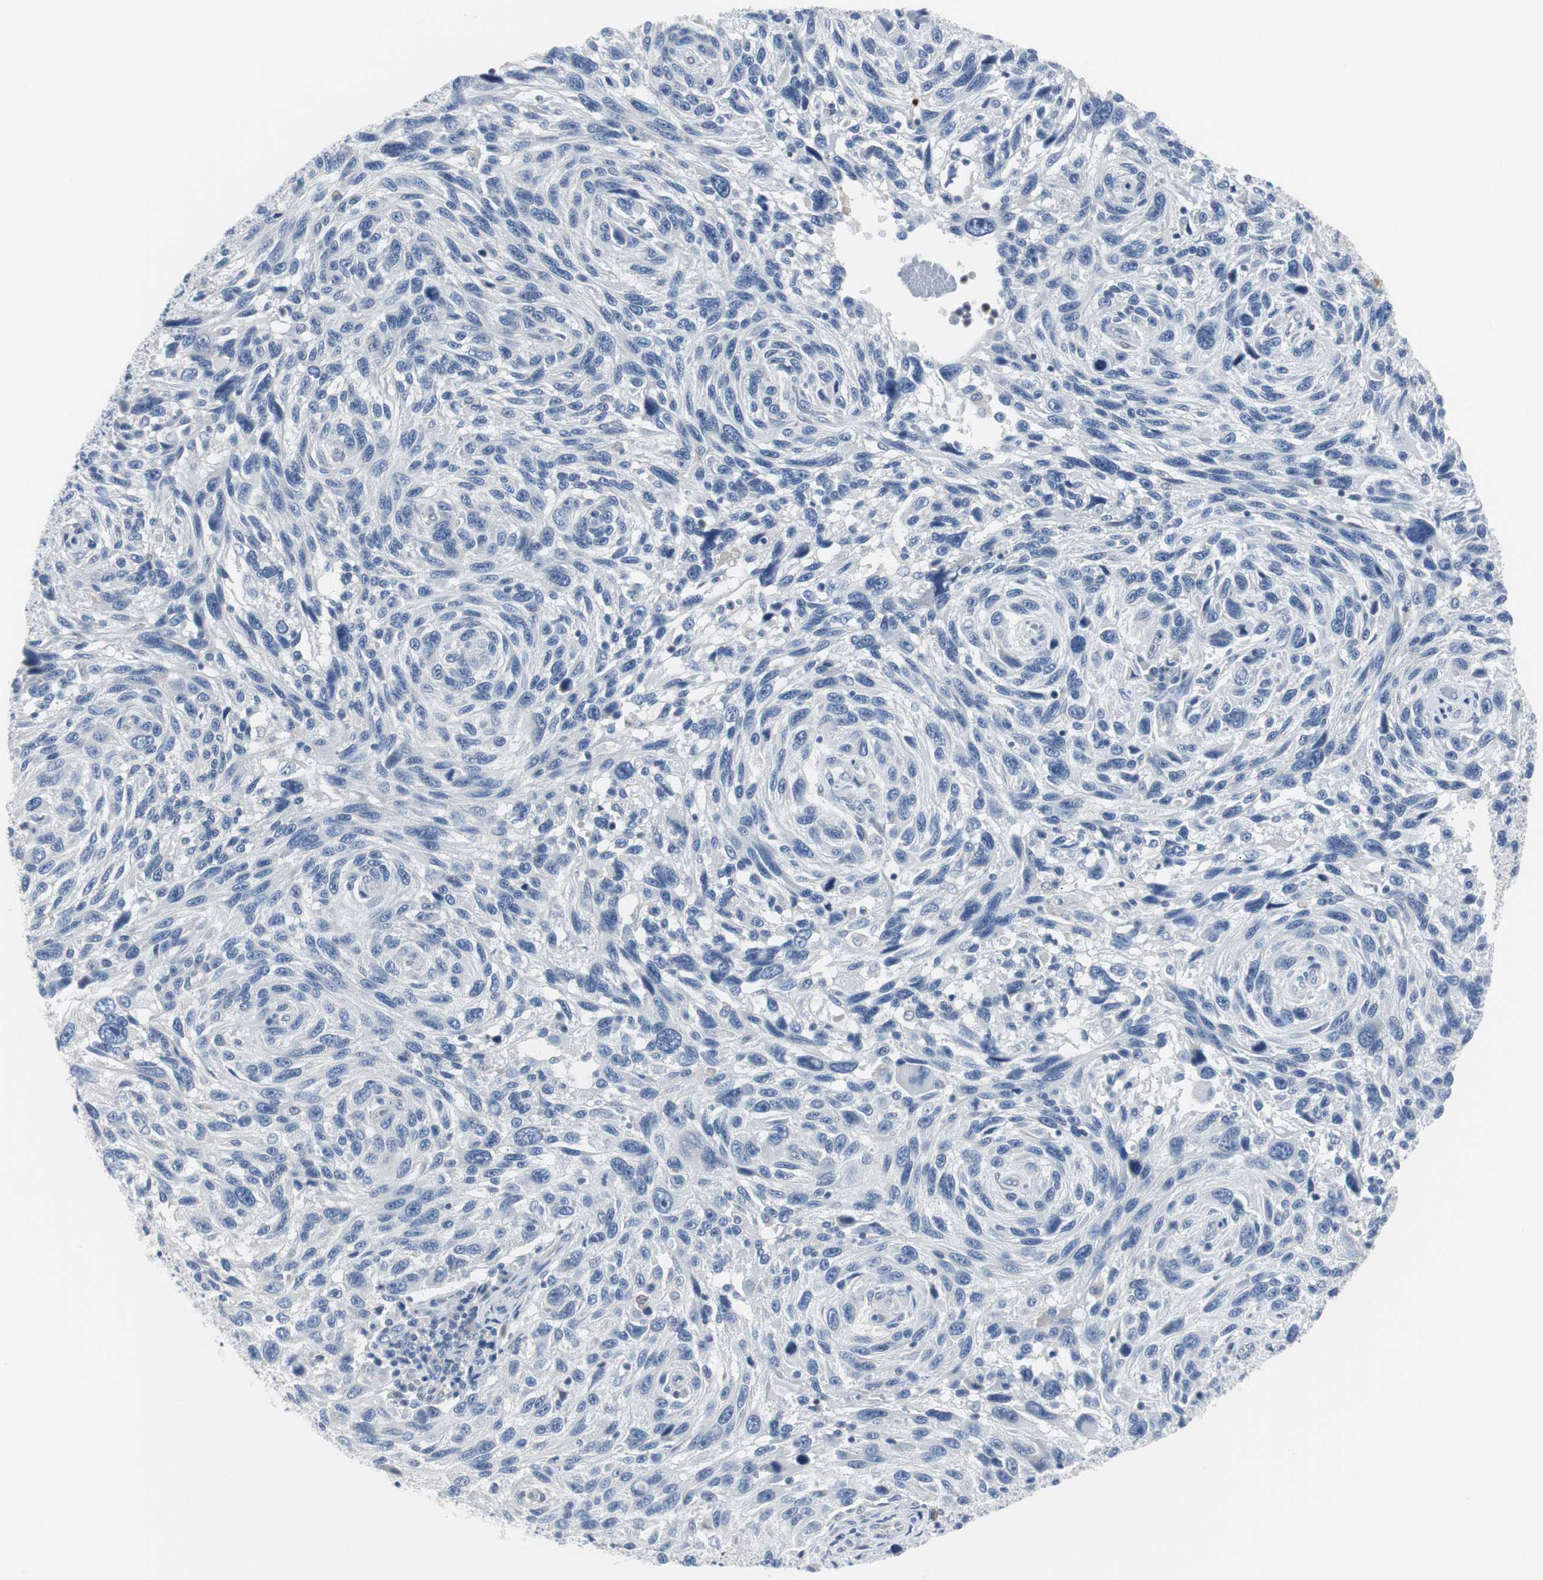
{"staining": {"intensity": "negative", "quantity": "none", "location": "none"}, "tissue": "melanoma", "cell_type": "Tumor cells", "image_type": "cancer", "snomed": [{"axis": "morphology", "description": "Malignant melanoma, NOS"}, {"axis": "topography", "description": "Skin"}], "caption": "The micrograph demonstrates no significant expression in tumor cells of melanoma.", "gene": "RASA1", "patient": {"sex": "male", "age": 53}}